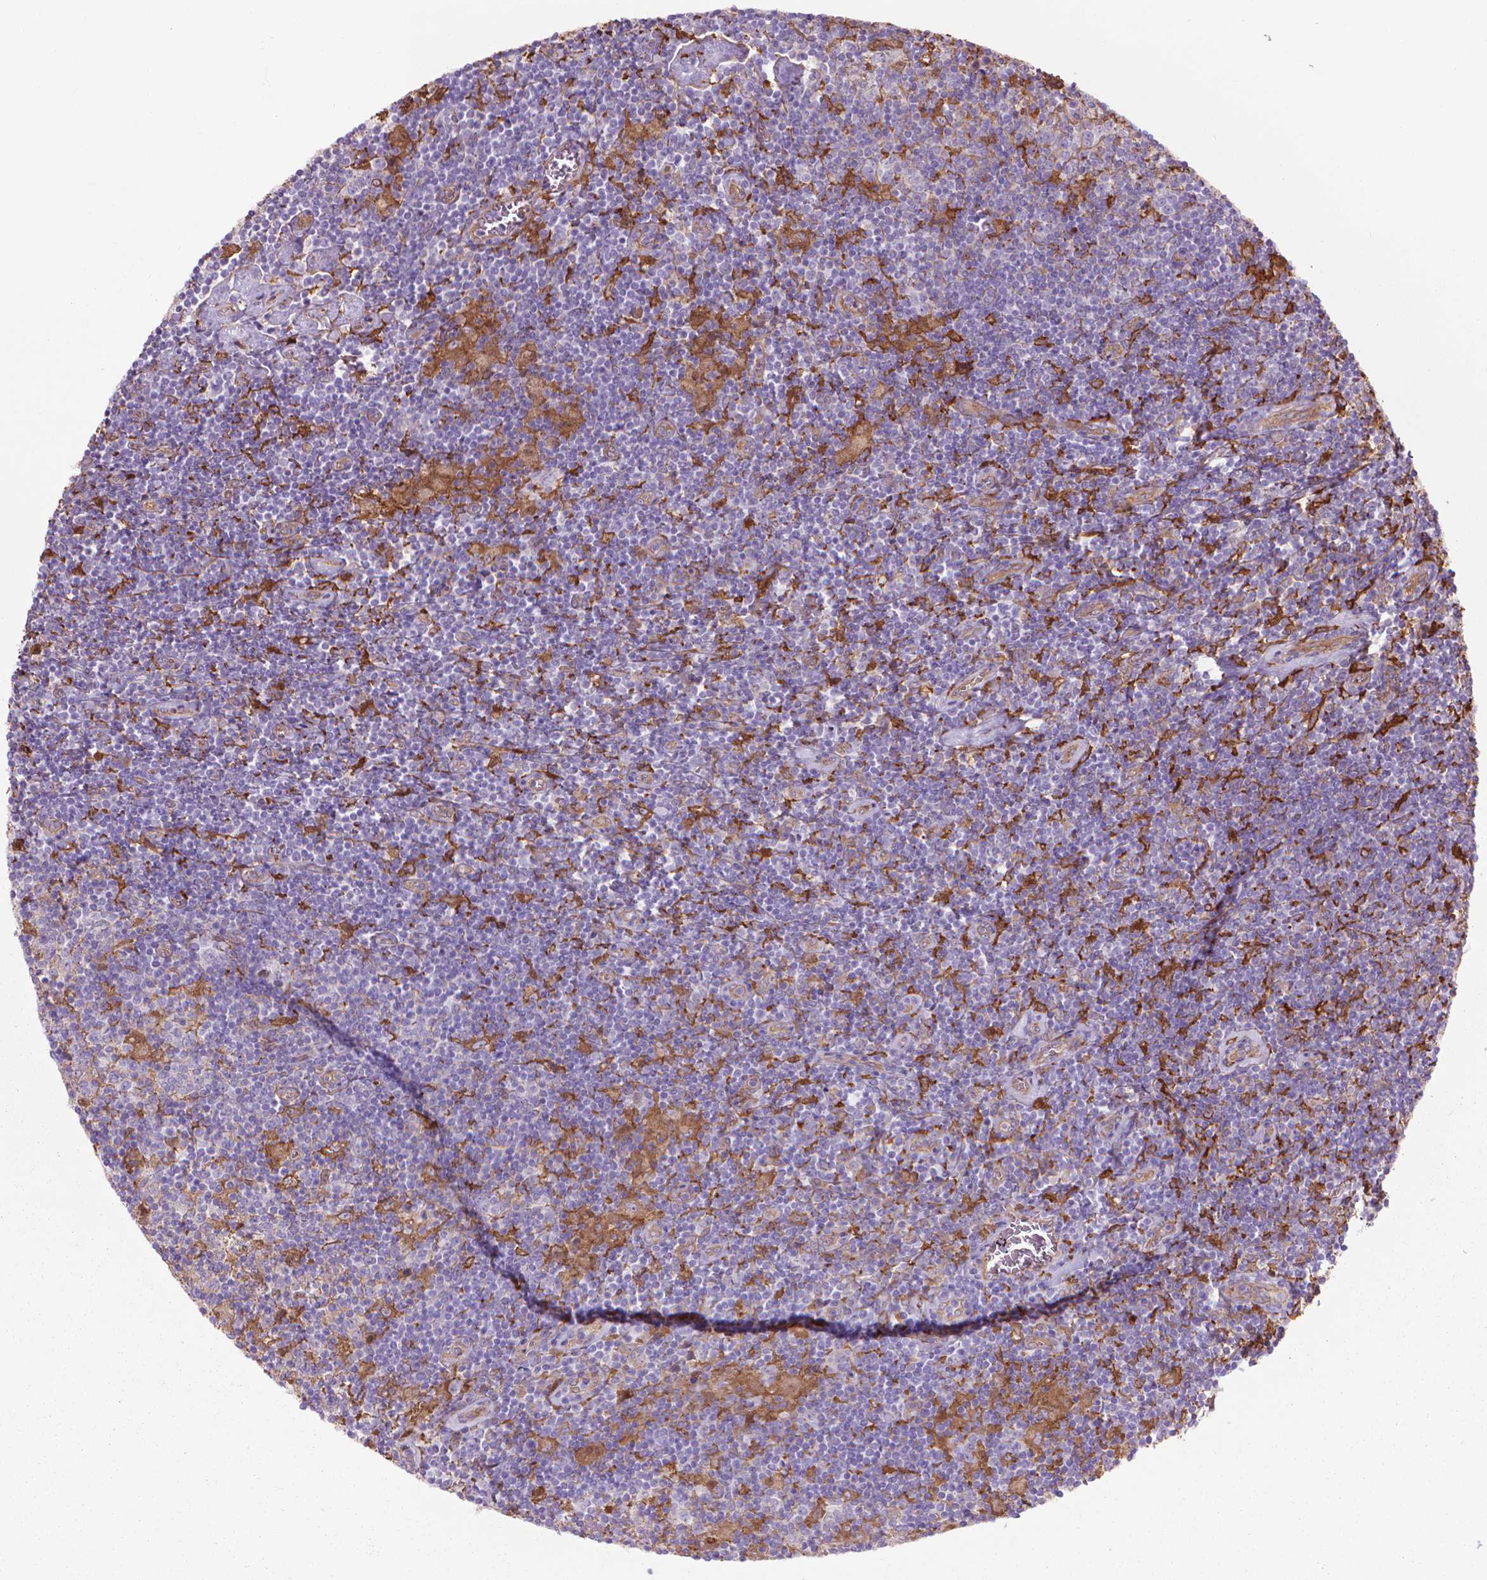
{"staining": {"intensity": "negative", "quantity": "none", "location": "none"}, "tissue": "lymphoma", "cell_type": "Tumor cells", "image_type": "cancer", "snomed": [{"axis": "morphology", "description": "Hodgkin's disease, NOS"}, {"axis": "topography", "description": "Lymph node"}], "caption": "There is no significant staining in tumor cells of Hodgkin's disease.", "gene": "CORO1B", "patient": {"sex": "male", "age": 40}}